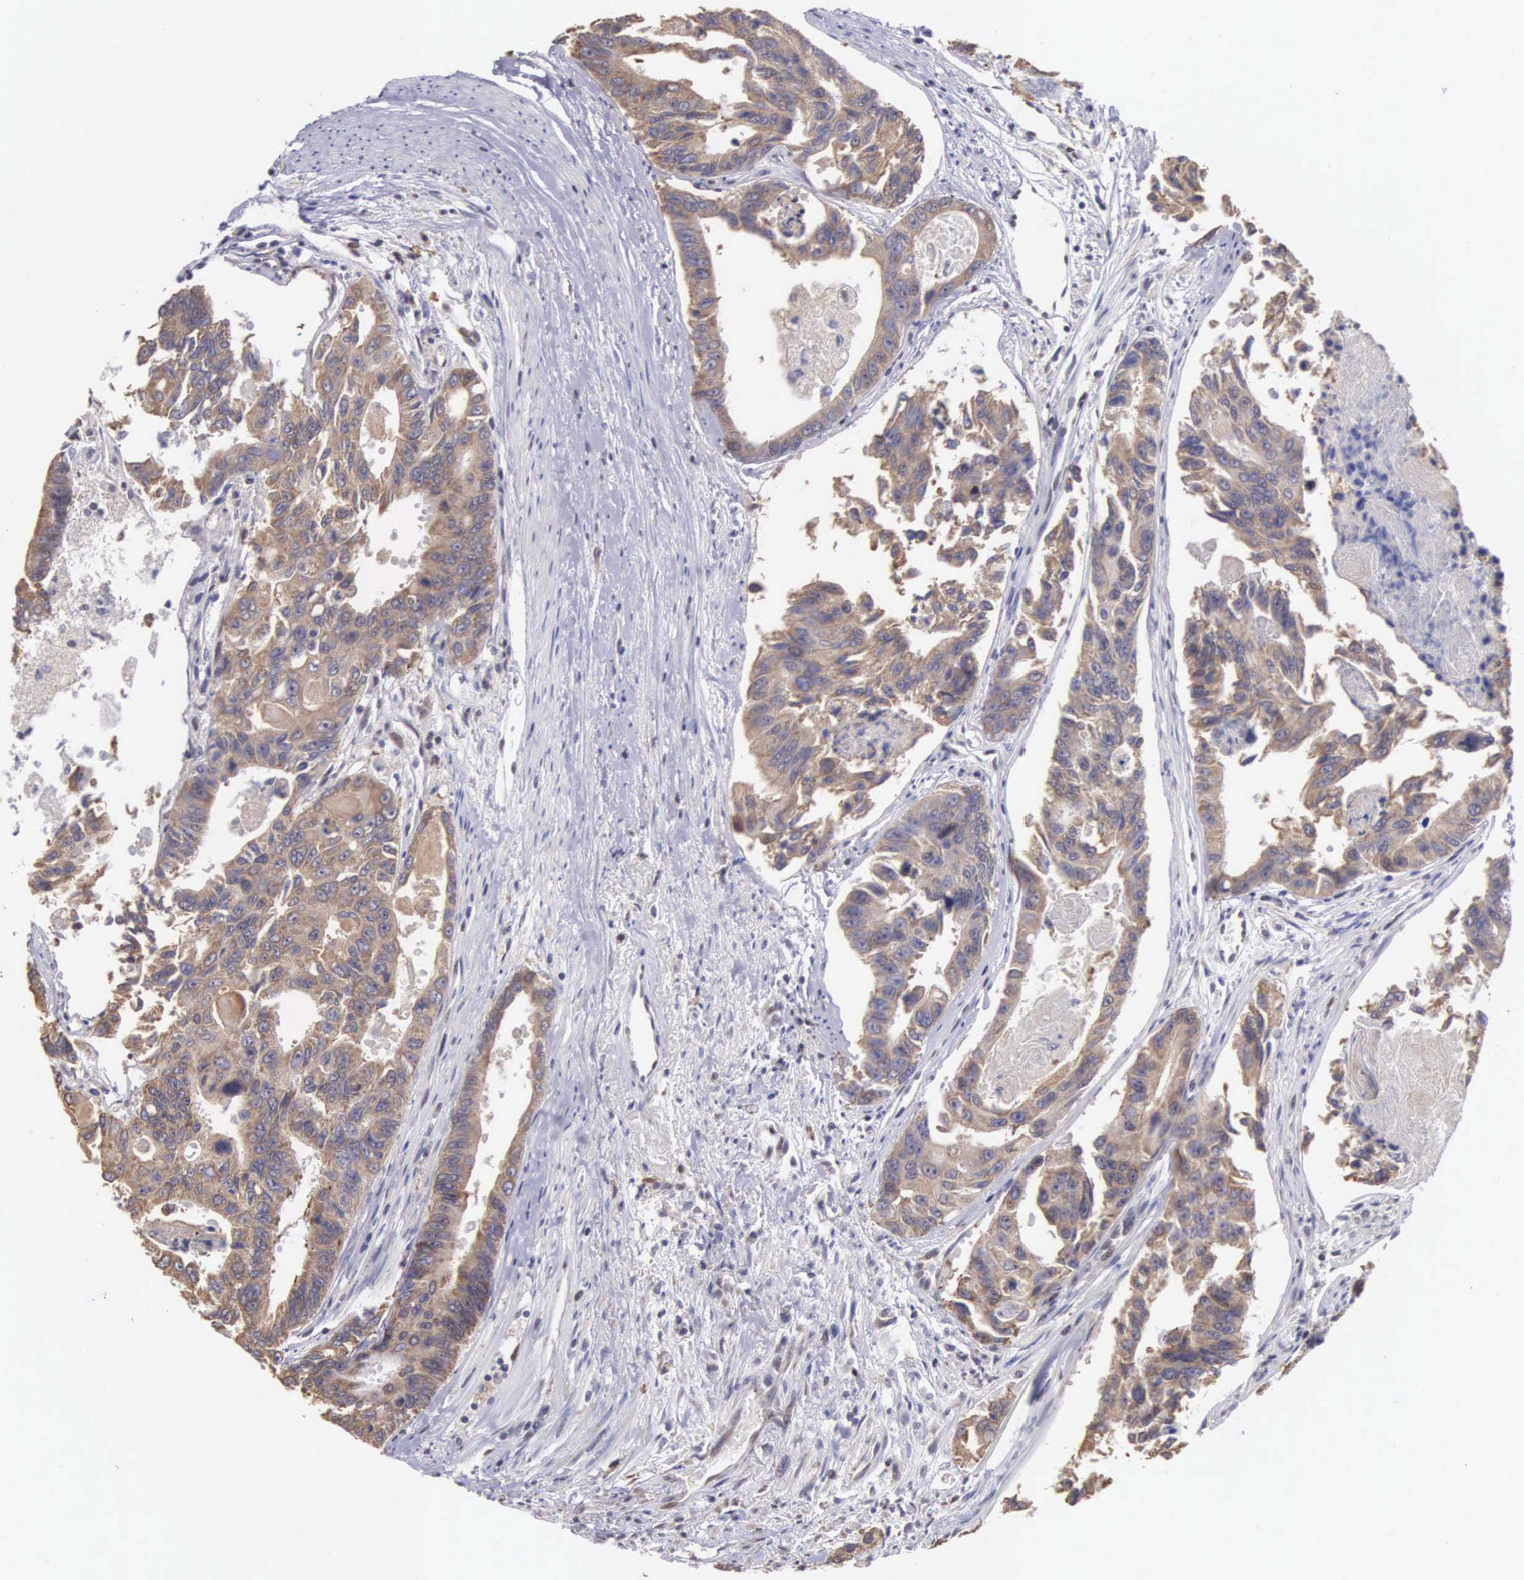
{"staining": {"intensity": "moderate", "quantity": ">75%", "location": "cytoplasmic/membranous"}, "tissue": "colorectal cancer", "cell_type": "Tumor cells", "image_type": "cancer", "snomed": [{"axis": "morphology", "description": "Adenocarcinoma, NOS"}, {"axis": "topography", "description": "Colon"}], "caption": "This histopathology image displays IHC staining of human colorectal cancer (adenocarcinoma), with medium moderate cytoplasmic/membranous staining in approximately >75% of tumor cells.", "gene": "SLC25A21", "patient": {"sex": "female", "age": 86}}